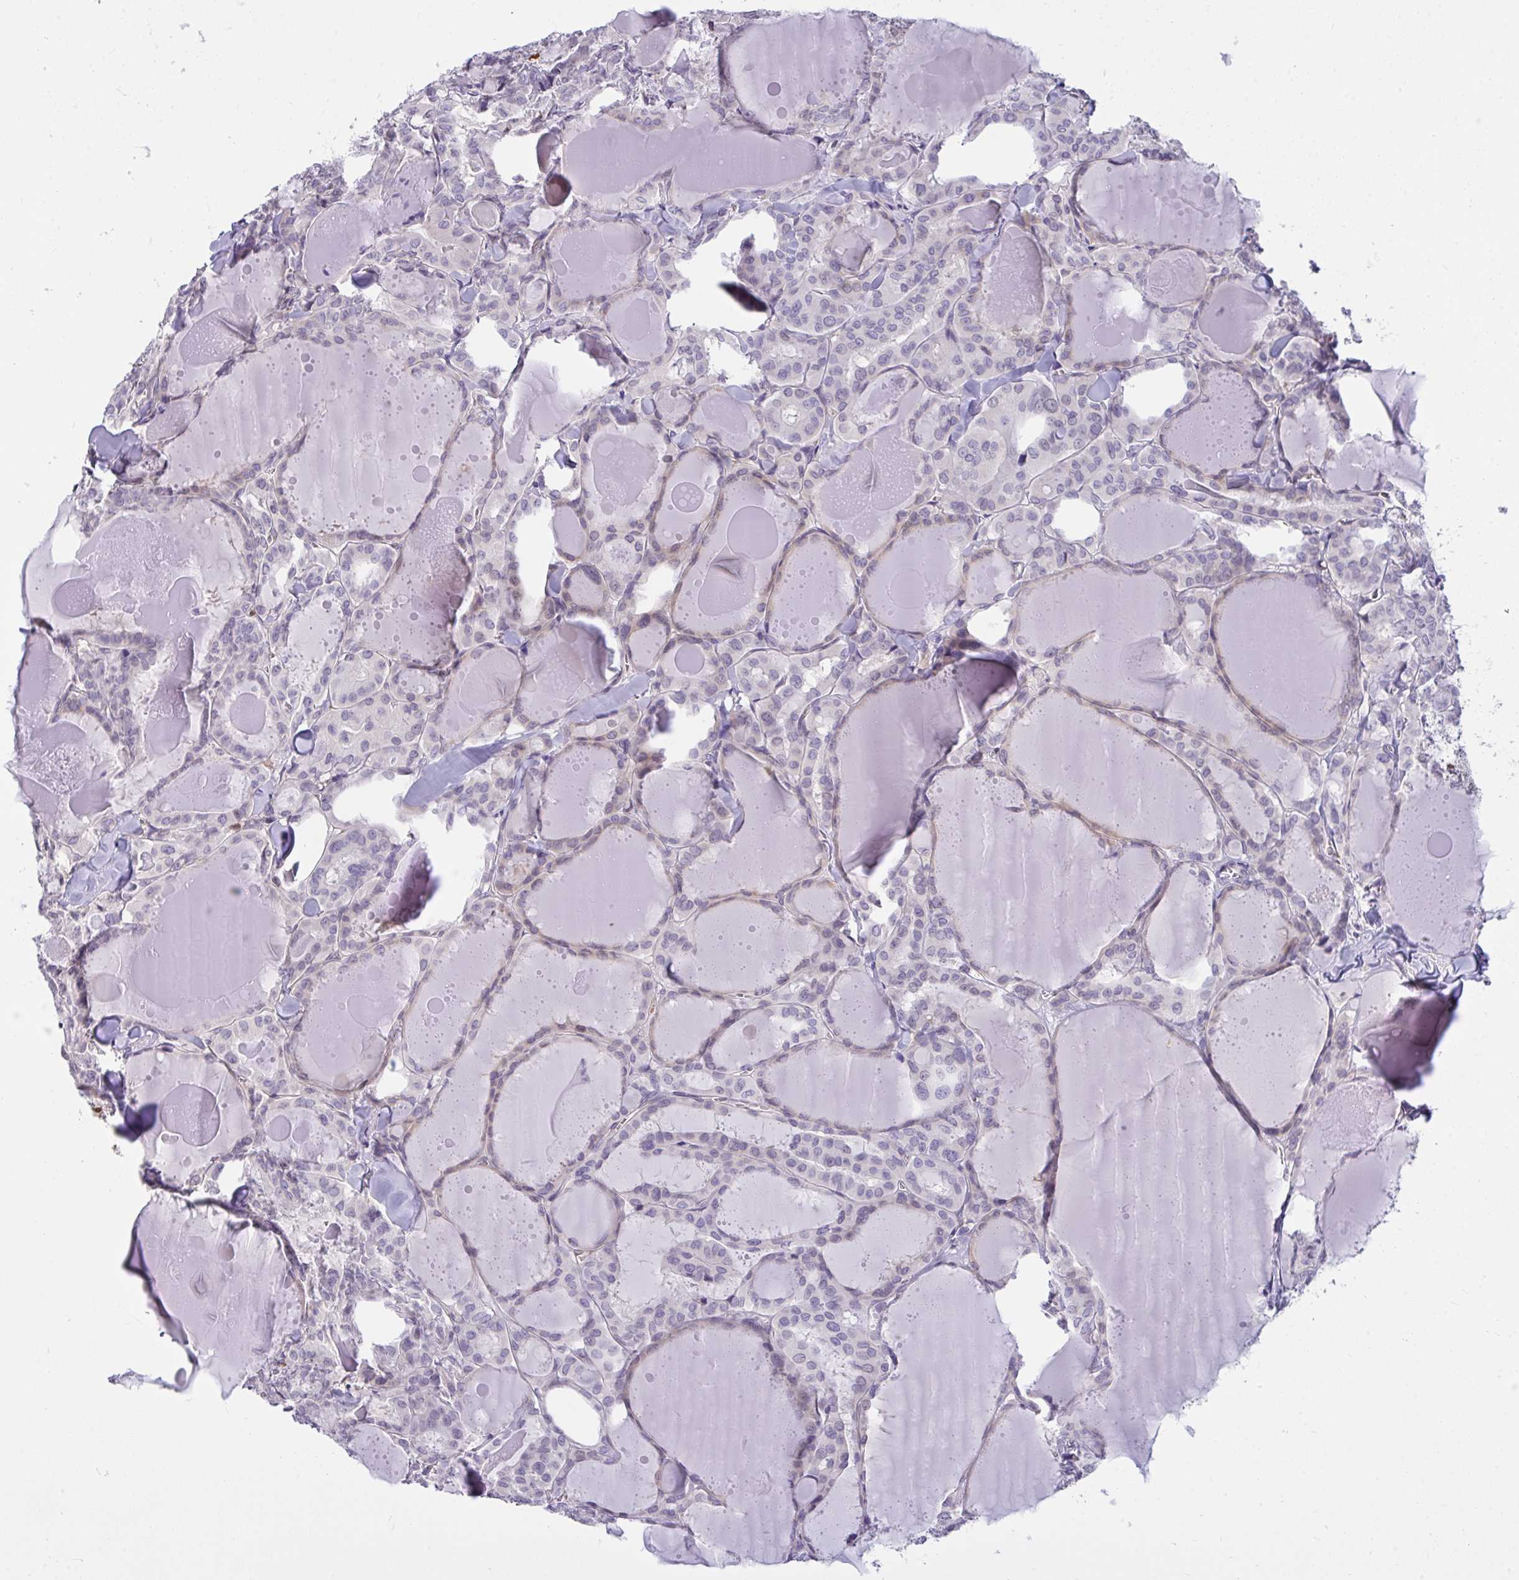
{"staining": {"intensity": "negative", "quantity": "none", "location": "none"}, "tissue": "thyroid cancer", "cell_type": "Tumor cells", "image_type": "cancer", "snomed": [{"axis": "morphology", "description": "Papillary adenocarcinoma, NOS"}, {"axis": "topography", "description": "Thyroid gland"}], "caption": "This is a photomicrograph of IHC staining of thyroid cancer, which shows no expression in tumor cells.", "gene": "SEMA6B", "patient": {"sex": "male", "age": 87}}